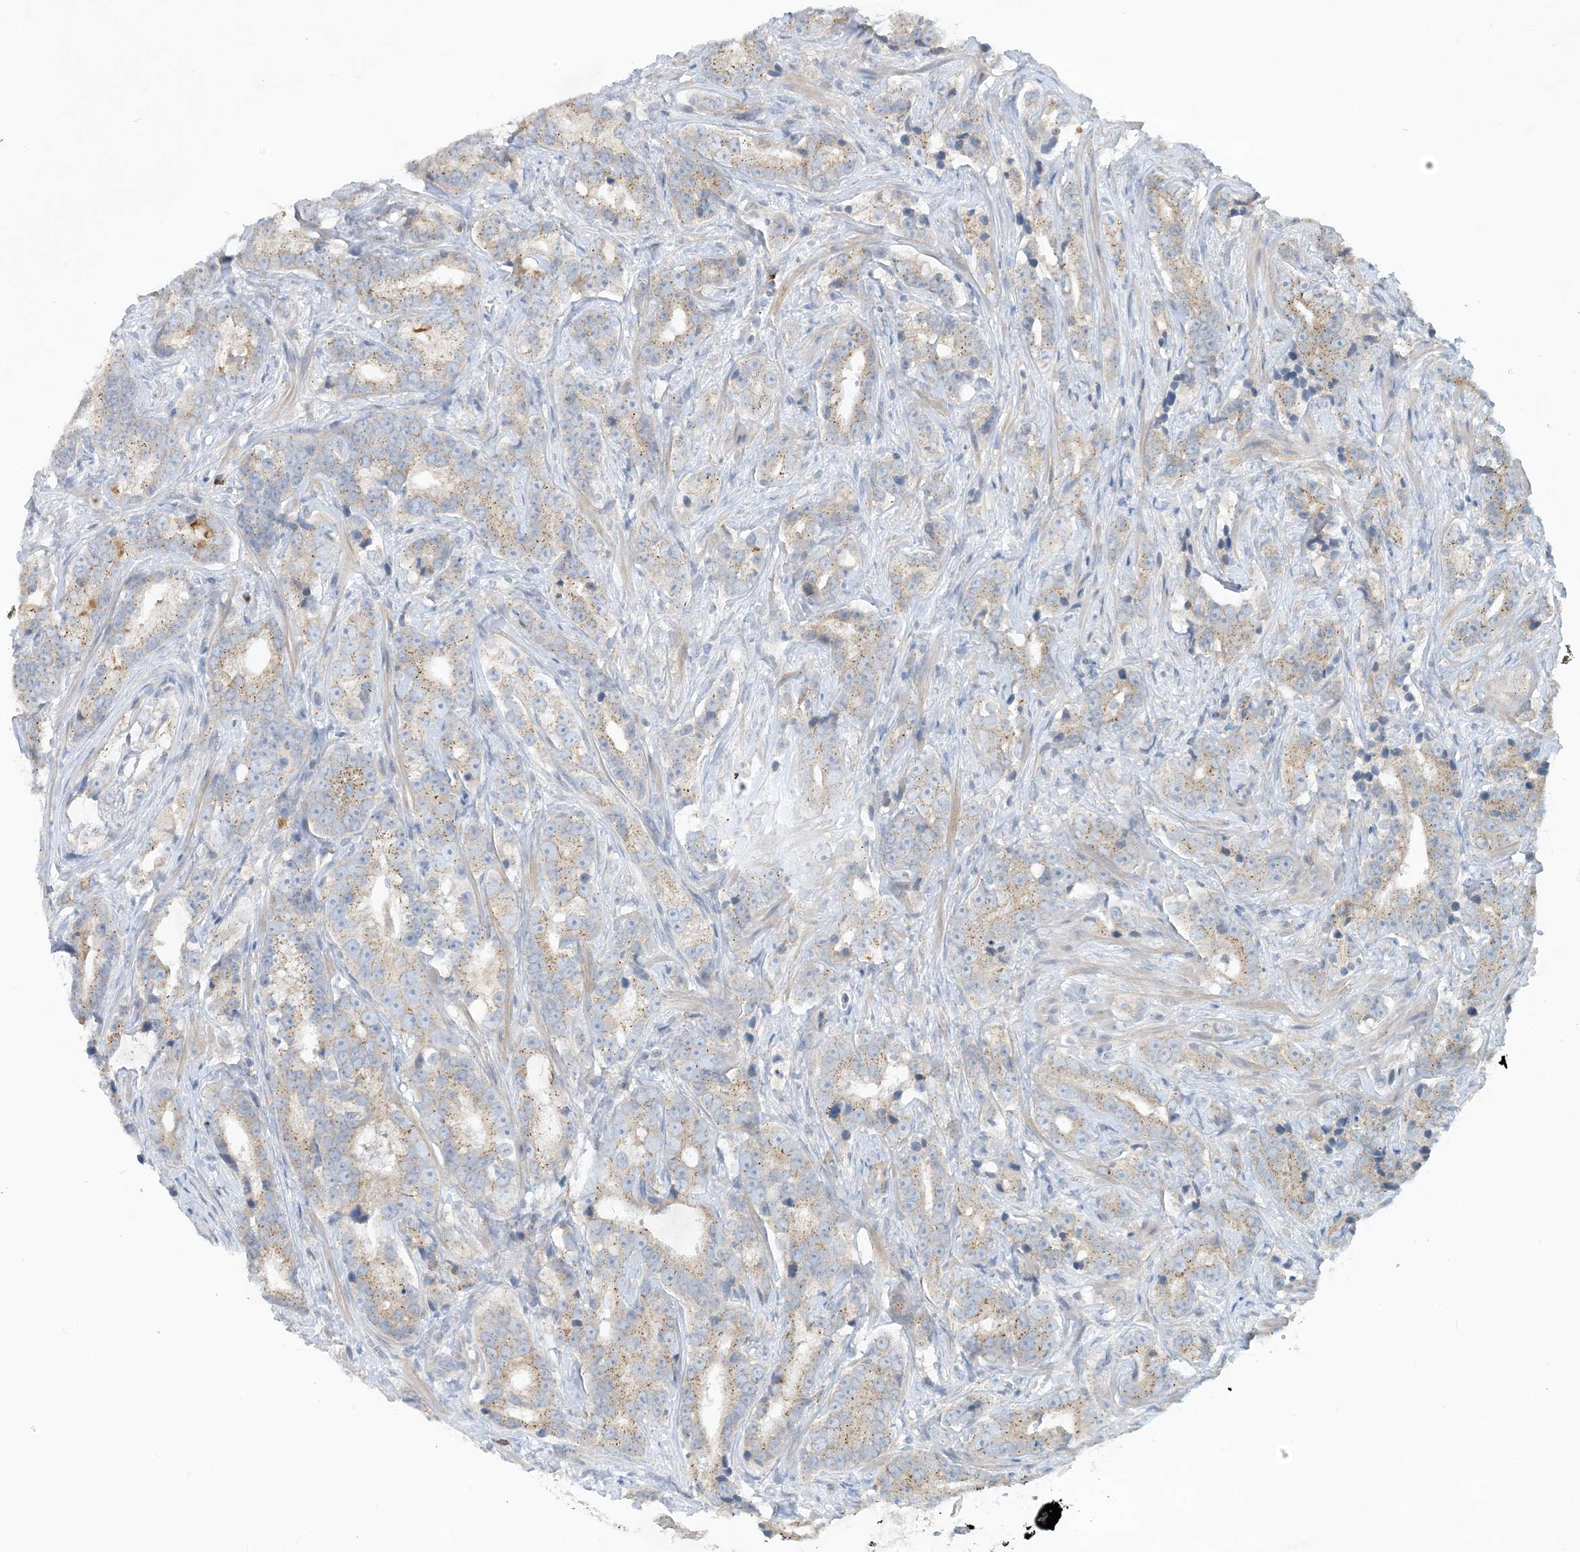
{"staining": {"intensity": "weak", "quantity": ">75%", "location": "cytoplasmic/membranous"}, "tissue": "prostate cancer", "cell_type": "Tumor cells", "image_type": "cancer", "snomed": [{"axis": "morphology", "description": "Adenocarcinoma, High grade"}, {"axis": "topography", "description": "Prostate"}], "caption": "This is a histology image of immunohistochemistry staining of prostate cancer, which shows weak positivity in the cytoplasmic/membranous of tumor cells.", "gene": "CCDC14", "patient": {"sex": "male", "age": 62}}